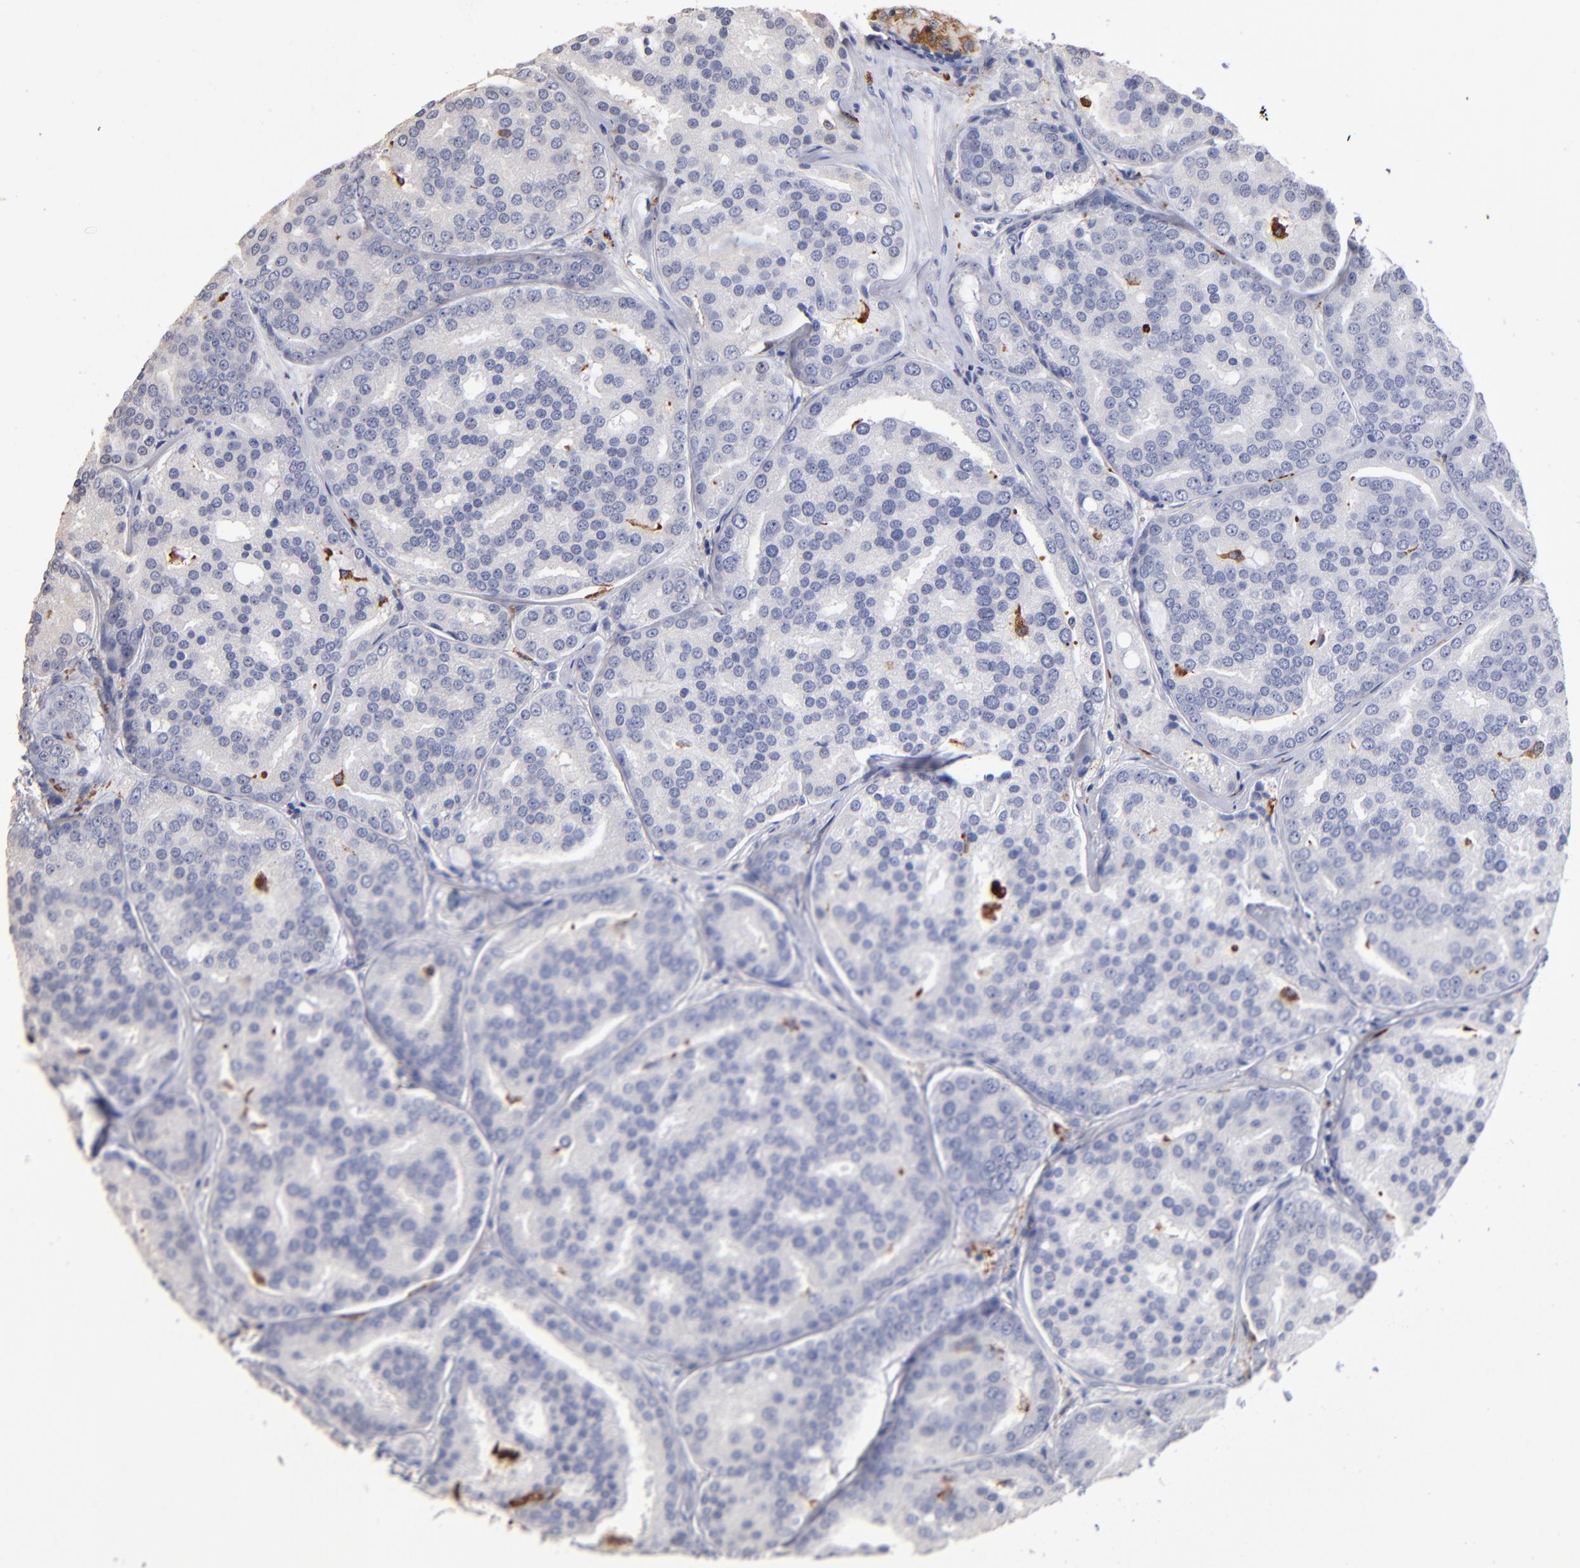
{"staining": {"intensity": "negative", "quantity": "none", "location": "none"}, "tissue": "prostate cancer", "cell_type": "Tumor cells", "image_type": "cancer", "snomed": [{"axis": "morphology", "description": "Adenocarcinoma, High grade"}, {"axis": "topography", "description": "Prostate"}], "caption": "A histopathology image of prostate cancer stained for a protein reveals no brown staining in tumor cells.", "gene": "CD180", "patient": {"sex": "male", "age": 64}}